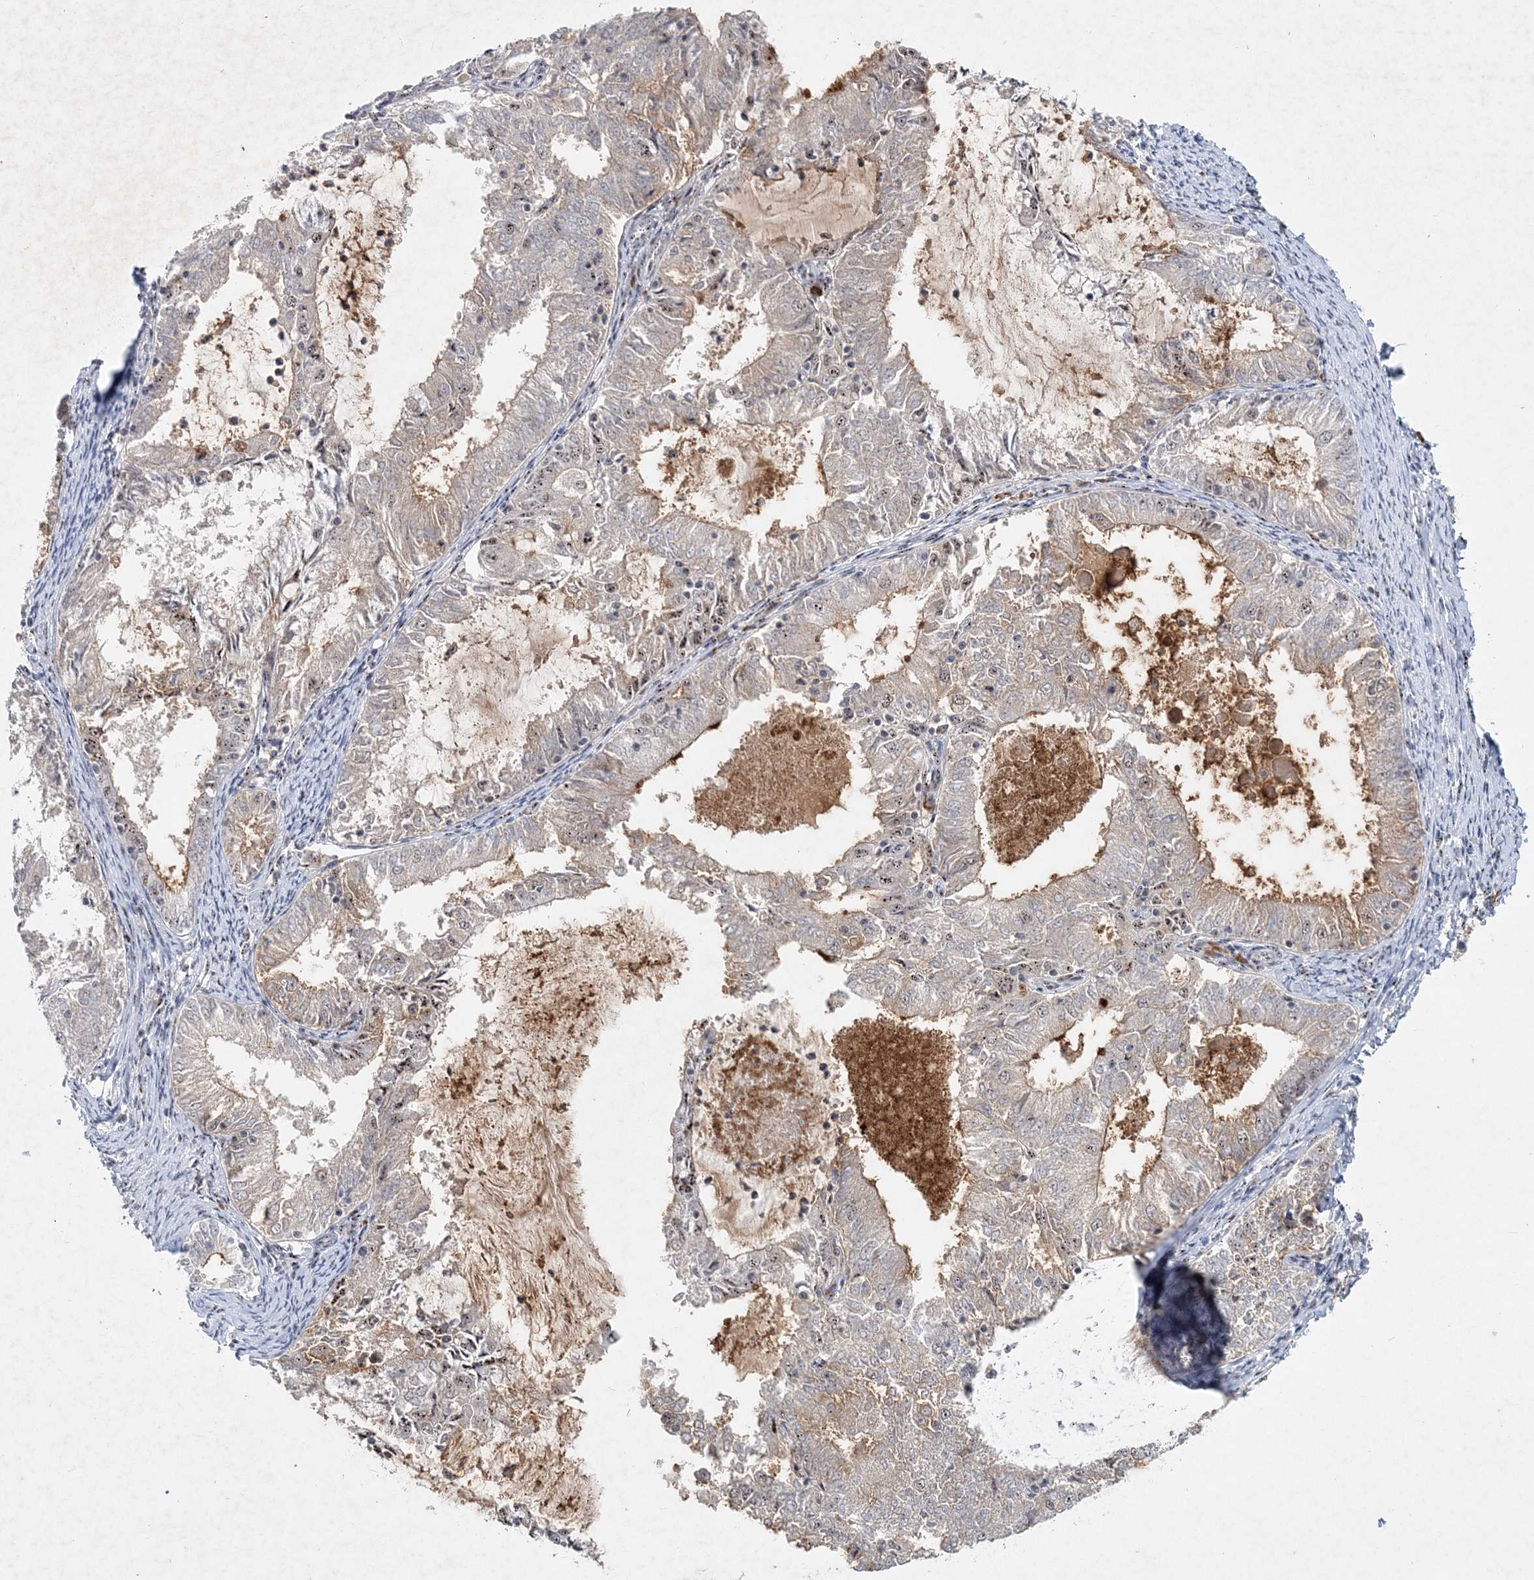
{"staining": {"intensity": "weak", "quantity": "<25%", "location": "cytoplasmic/membranous"}, "tissue": "endometrial cancer", "cell_type": "Tumor cells", "image_type": "cancer", "snomed": [{"axis": "morphology", "description": "Adenocarcinoma, NOS"}, {"axis": "topography", "description": "Endometrium"}], "caption": "The immunohistochemistry image has no significant expression in tumor cells of adenocarcinoma (endometrial) tissue.", "gene": "GIN1", "patient": {"sex": "female", "age": 57}}